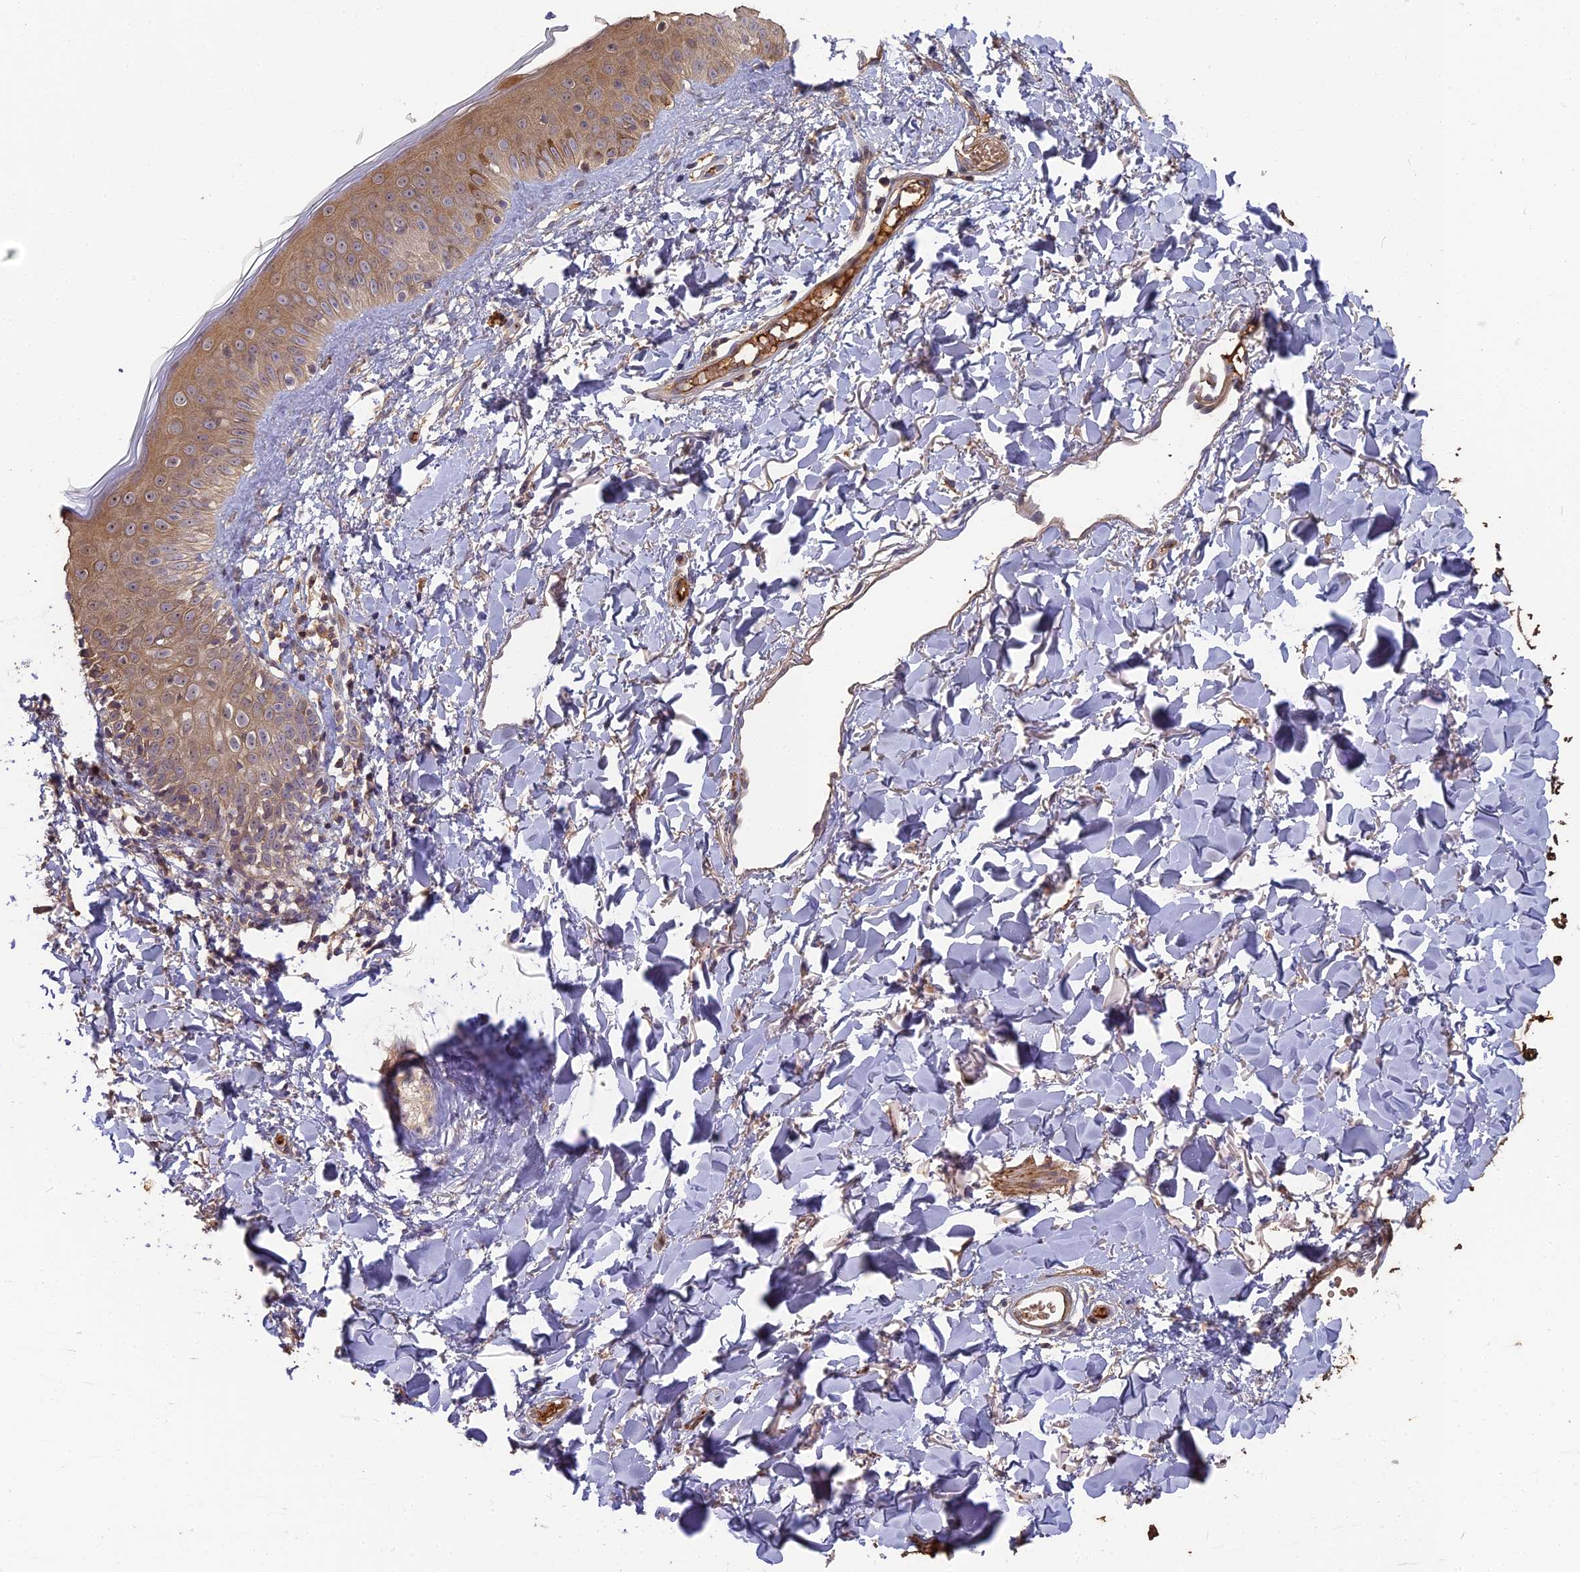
{"staining": {"intensity": "moderate", "quantity": "25%-75%", "location": "cytoplasmic/membranous"}, "tissue": "skin", "cell_type": "Fibroblasts", "image_type": "normal", "snomed": [{"axis": "morphology", "description": "Normal tissue, NOS"}, {"axis": "topography", "description": "Skin"}], "caption": "A medium amount of moderate cytoplasmic/membranous staining is appreciated in about 25%-75% of fibroblasts in benign skin.", "gene": "ERMAP", "patient": {"sex": "female", "age": 58}}